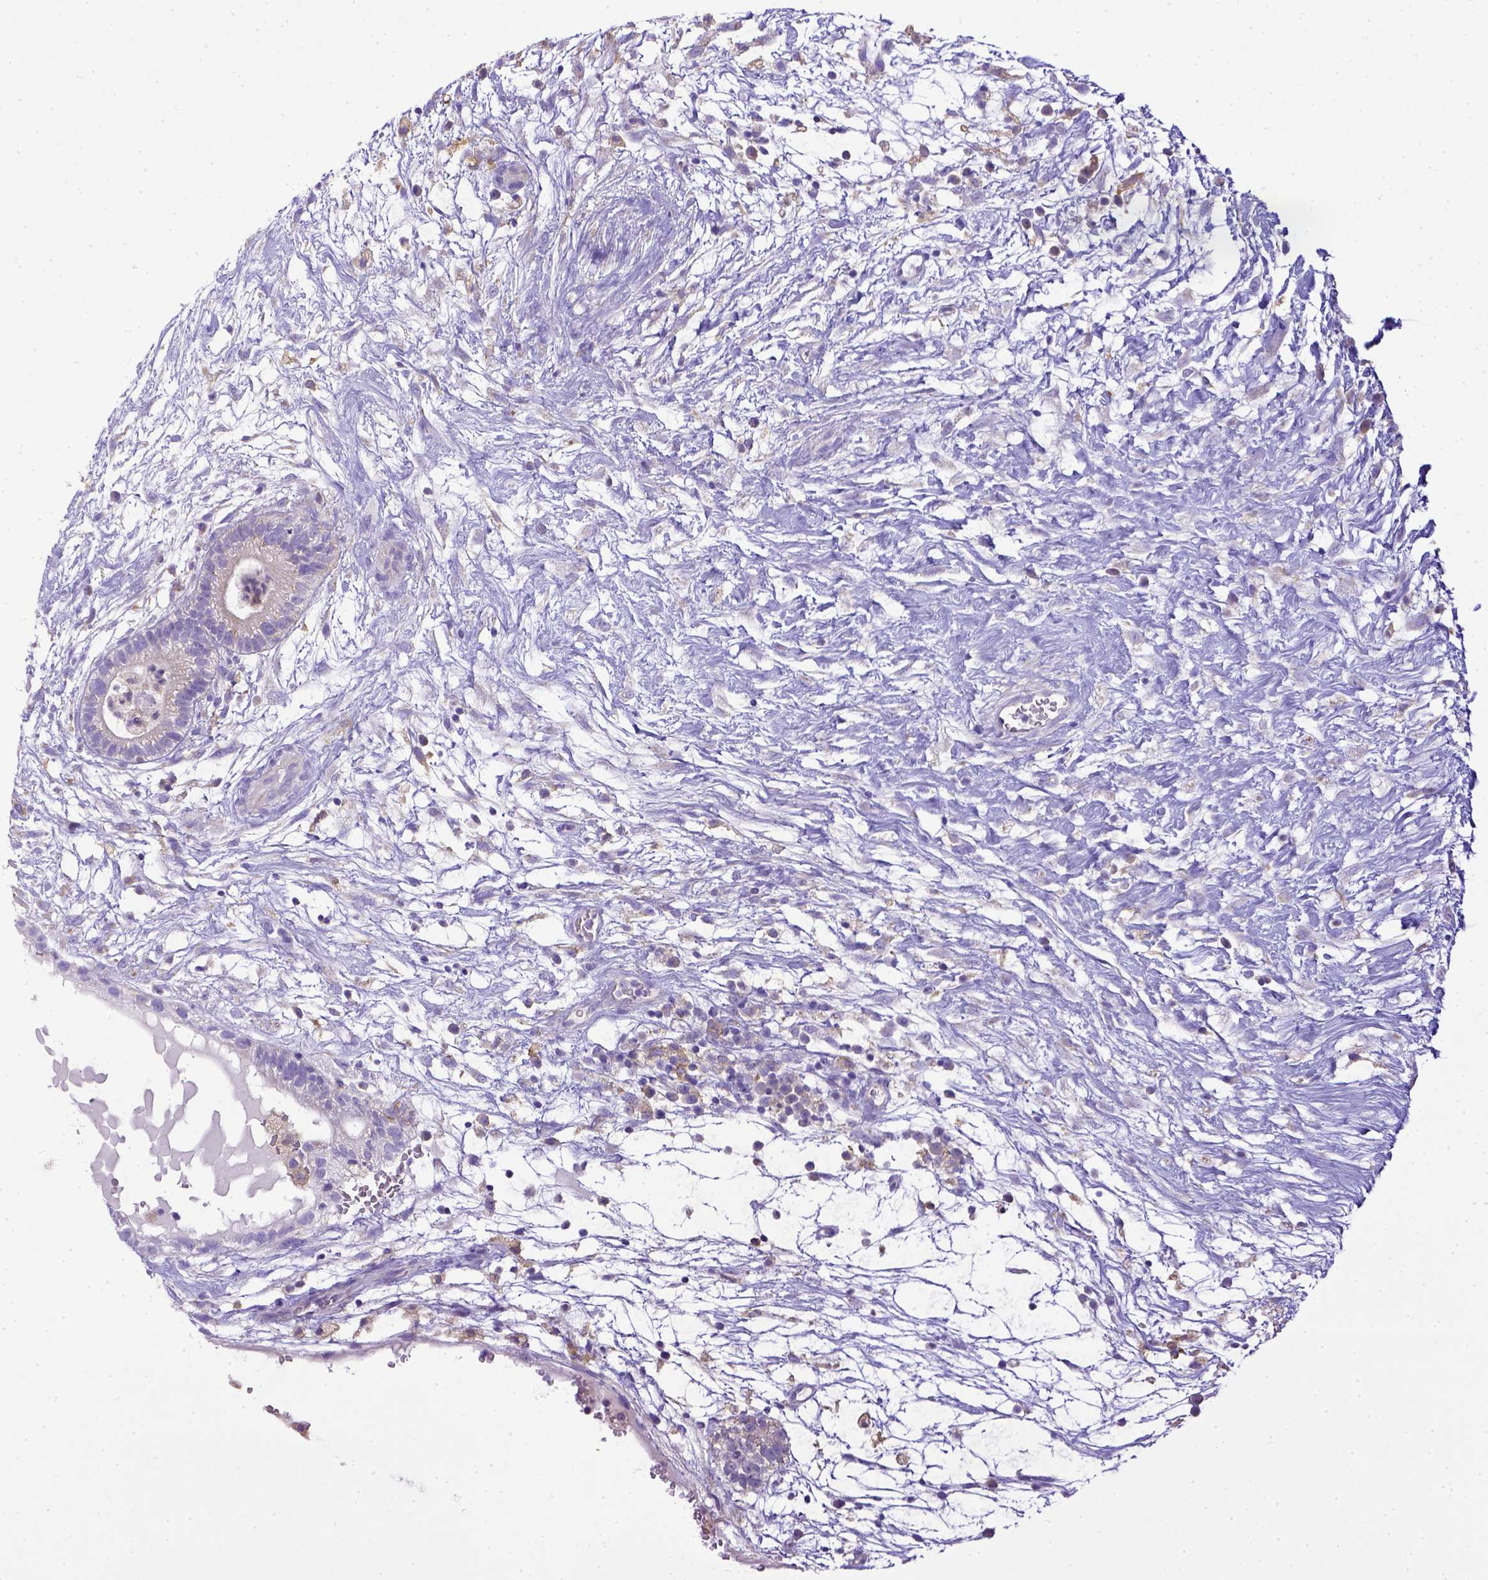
{"staining": {"intensity": "negative", "quantity": "none", "location": "none"}, "tissue": "testis cancer", "cell_type": "Tumor cells", "image_type": "cancer", "snomed": [{"axis": "morphology", "description": "Normal tissue, NOS"}, {"axis": "morphology", "description": "Carcinoma, Embryonal, NOS"}, {"axis": "topography", "description": "Testis"}], "caption": "Immunohistochemistry (IHC) of testis embryonal carcinoma demonstrates no positivity in tumor cells.", "gene": "CD40", "patient": {"sex": "male", "age": 32}}